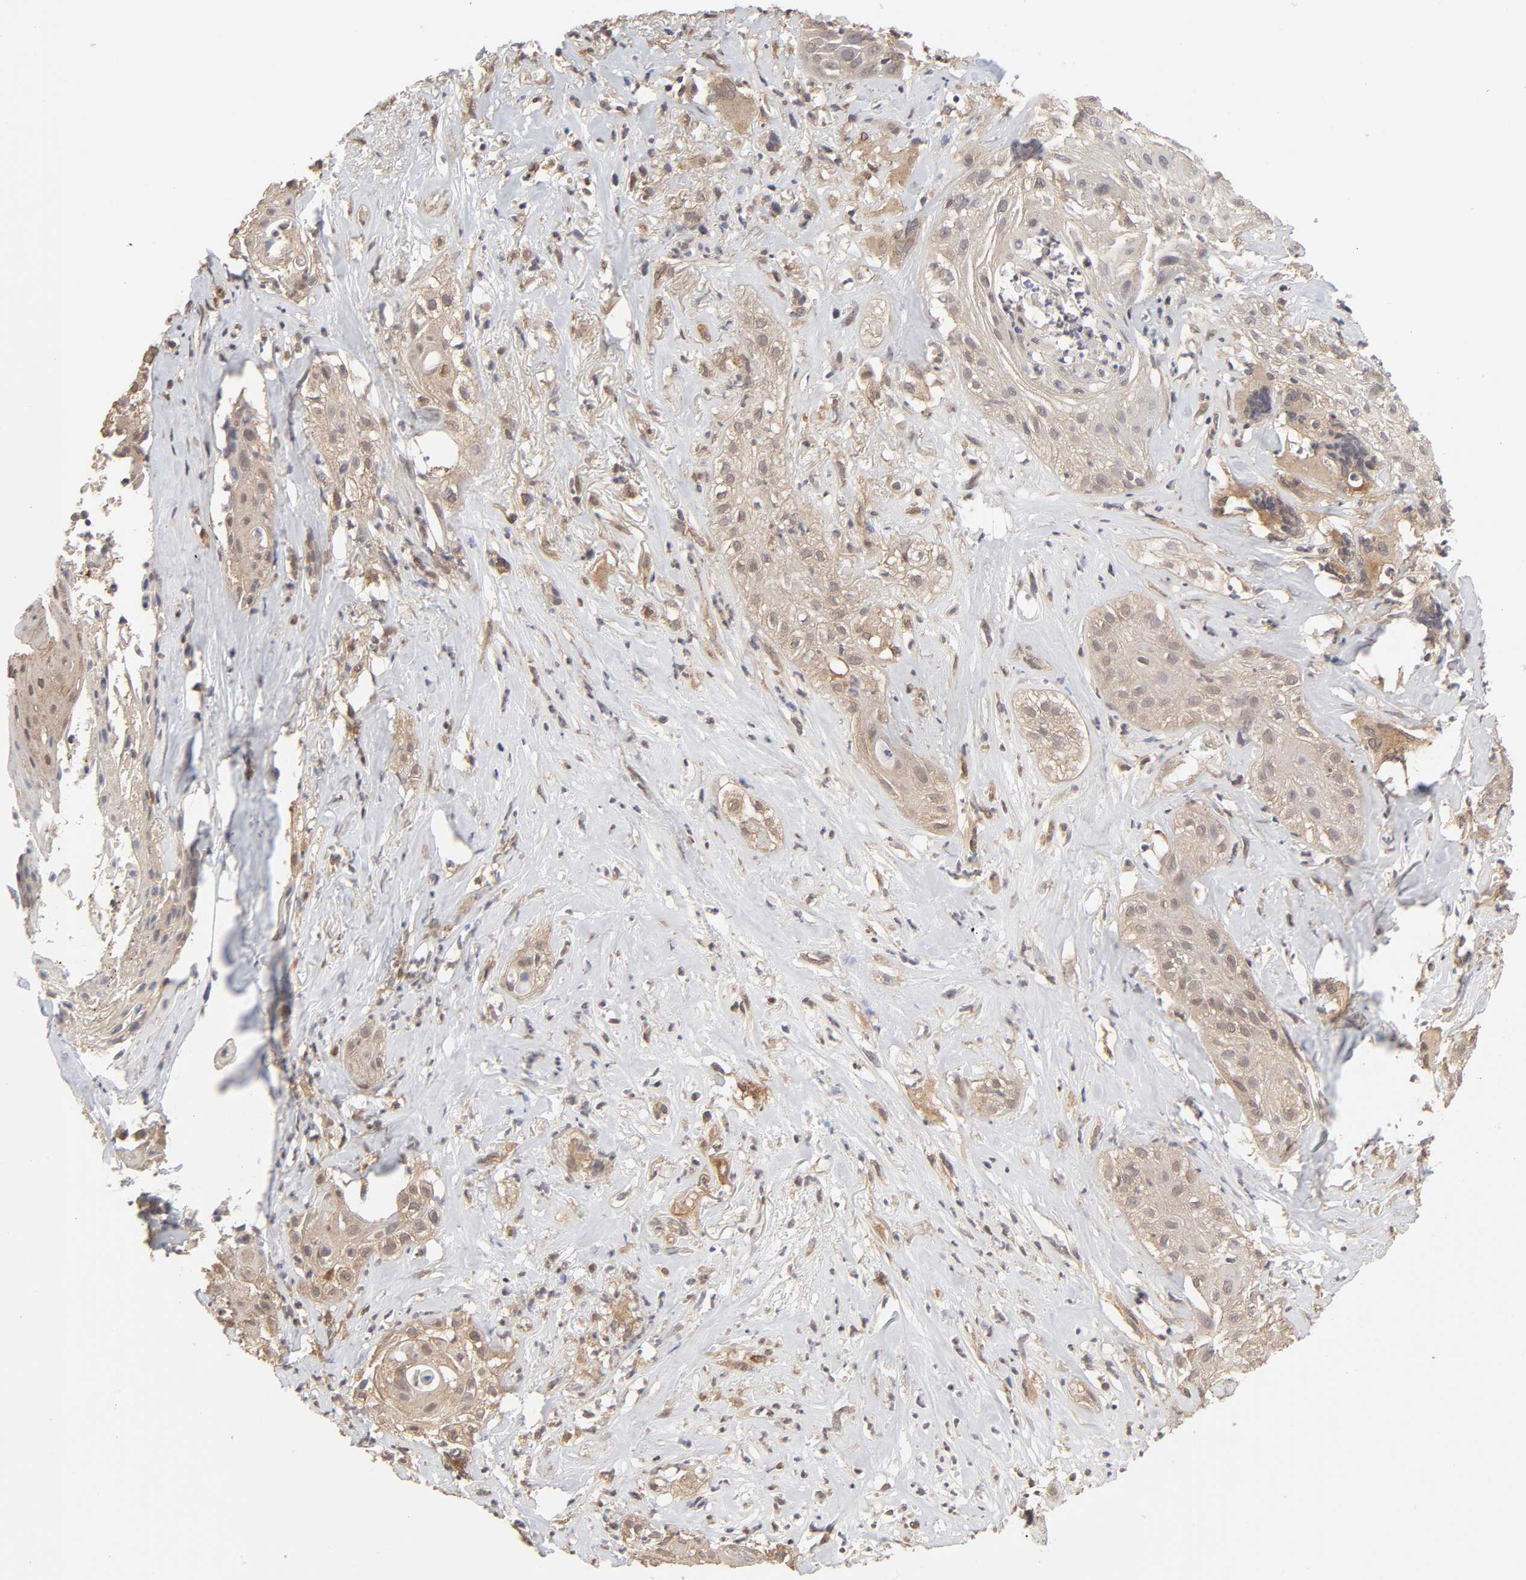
{"staining": {"intensity": "moderate", "quantity": ">75%", "location": "cytoplasmic/membranous"}, "tissue": "skin cancer", "cell_type": "Tumor cells", "image_type": "cancer", "snomed": [{"axis": "morphology", "description": "Squamous cell carcinoma, NOS"}, {"axis": "topography", "description": "Skin"}], "caption": "Human skin cancer stained with a brown dye reveals moderate cytoplasmic/membranous positive staining in approximately >75% of tumor cells.", "gene": "MAPK1", "patient": {"sex": "male", "age": 65}}